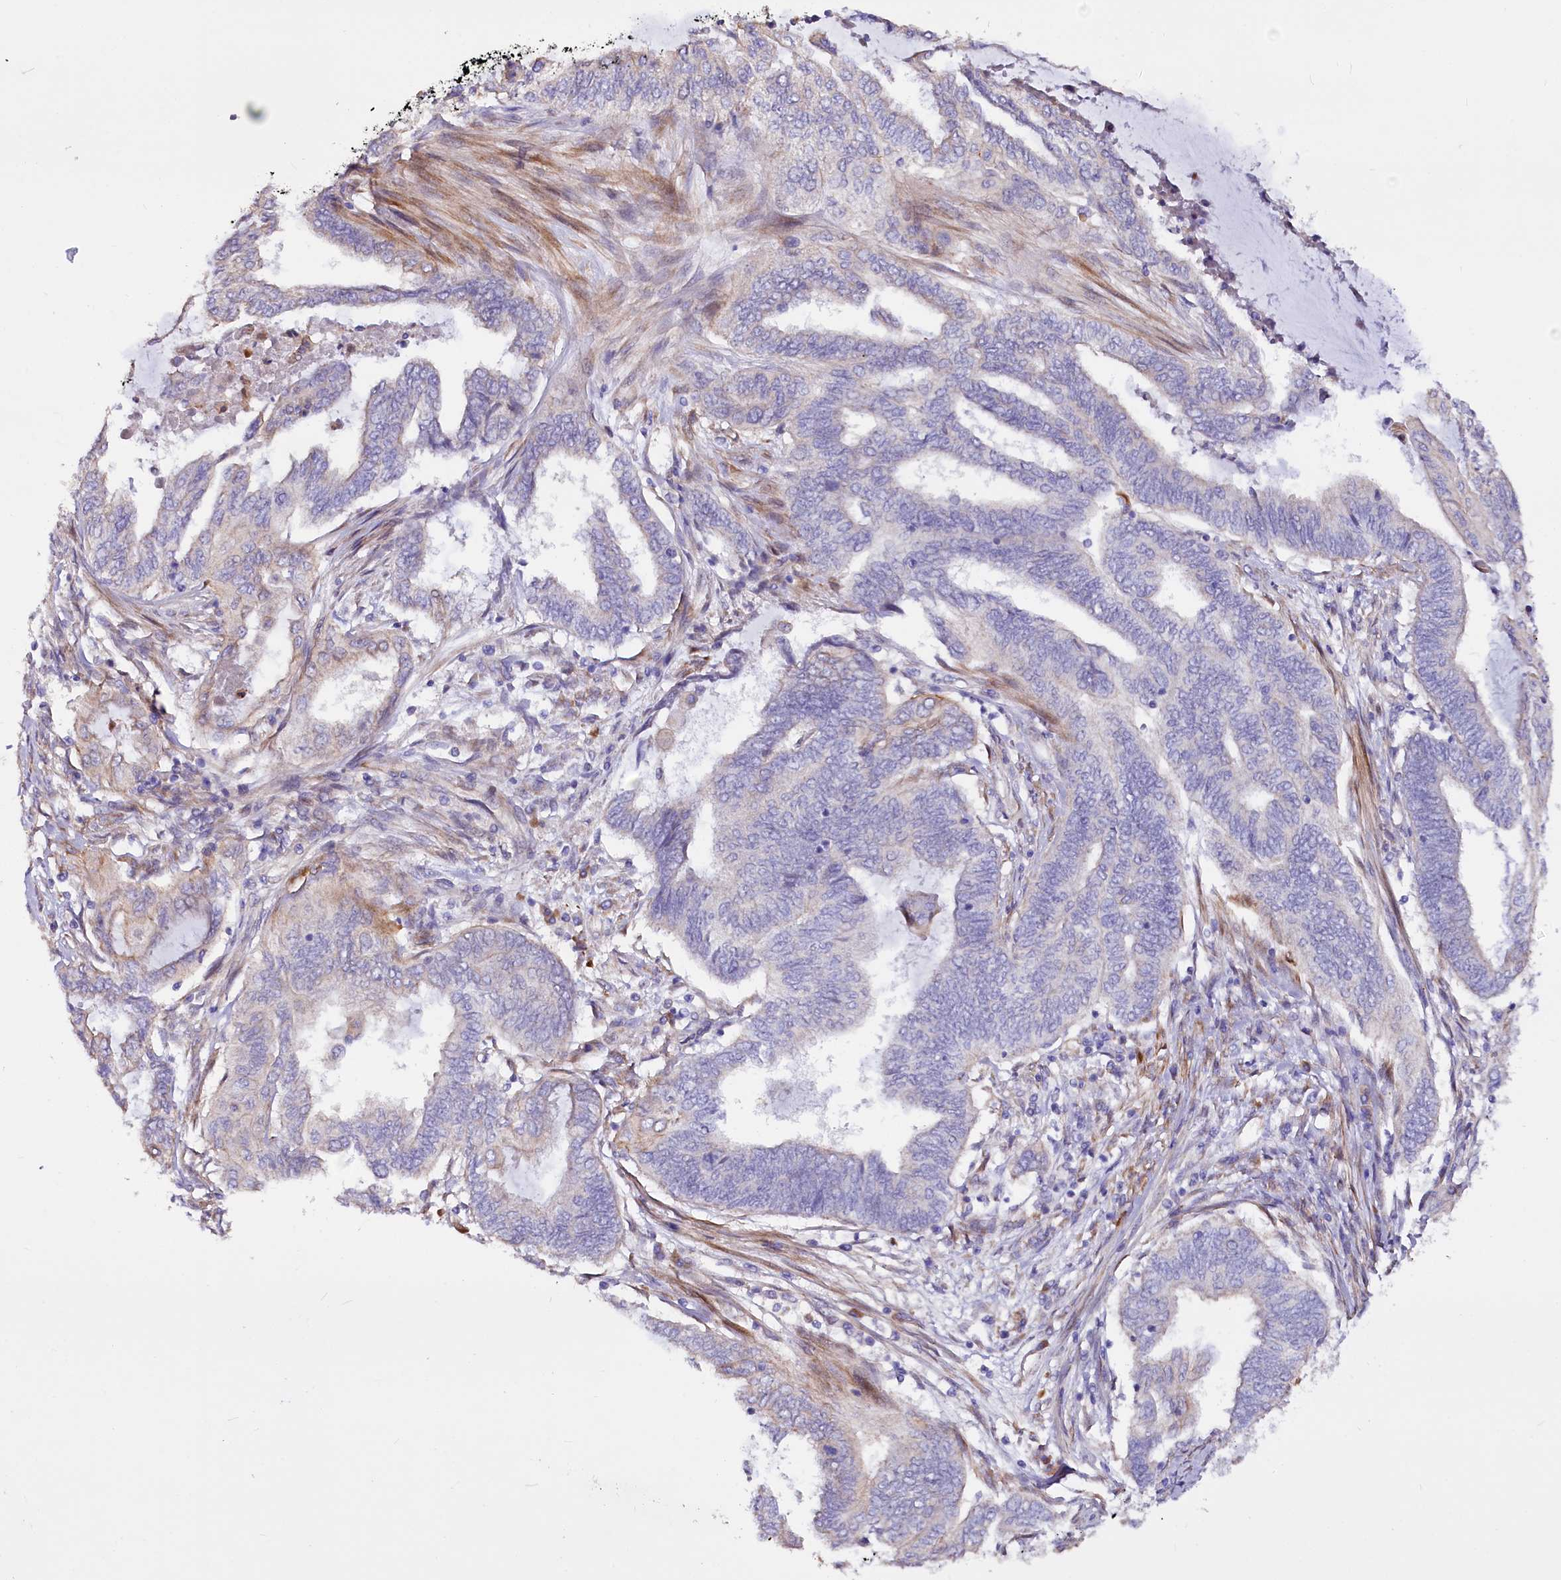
{"staining": {"intensity": "negative", "quantity": "none", "location": "none"}, "tissue": "endometrial cancer", "cell_type": "Tumor cells", "image_type": "cancer", "snomed": [{"axis": "morphology", "description": "Adenocarcinoma, NOS"}, {"axis": "topography", "description": "Uterus"}, {"axis": "topography", "description": "Endometrium"}], "caption": "Immunohistochemistry photomicrograph of neoplastic tissue: endometrial cancer (adenocarcinoma) stained with DAB exhibits no significant protein staining in tumor cells.", "gene": "WNT8A", "patient": {"sex": "female", "age": 70}}